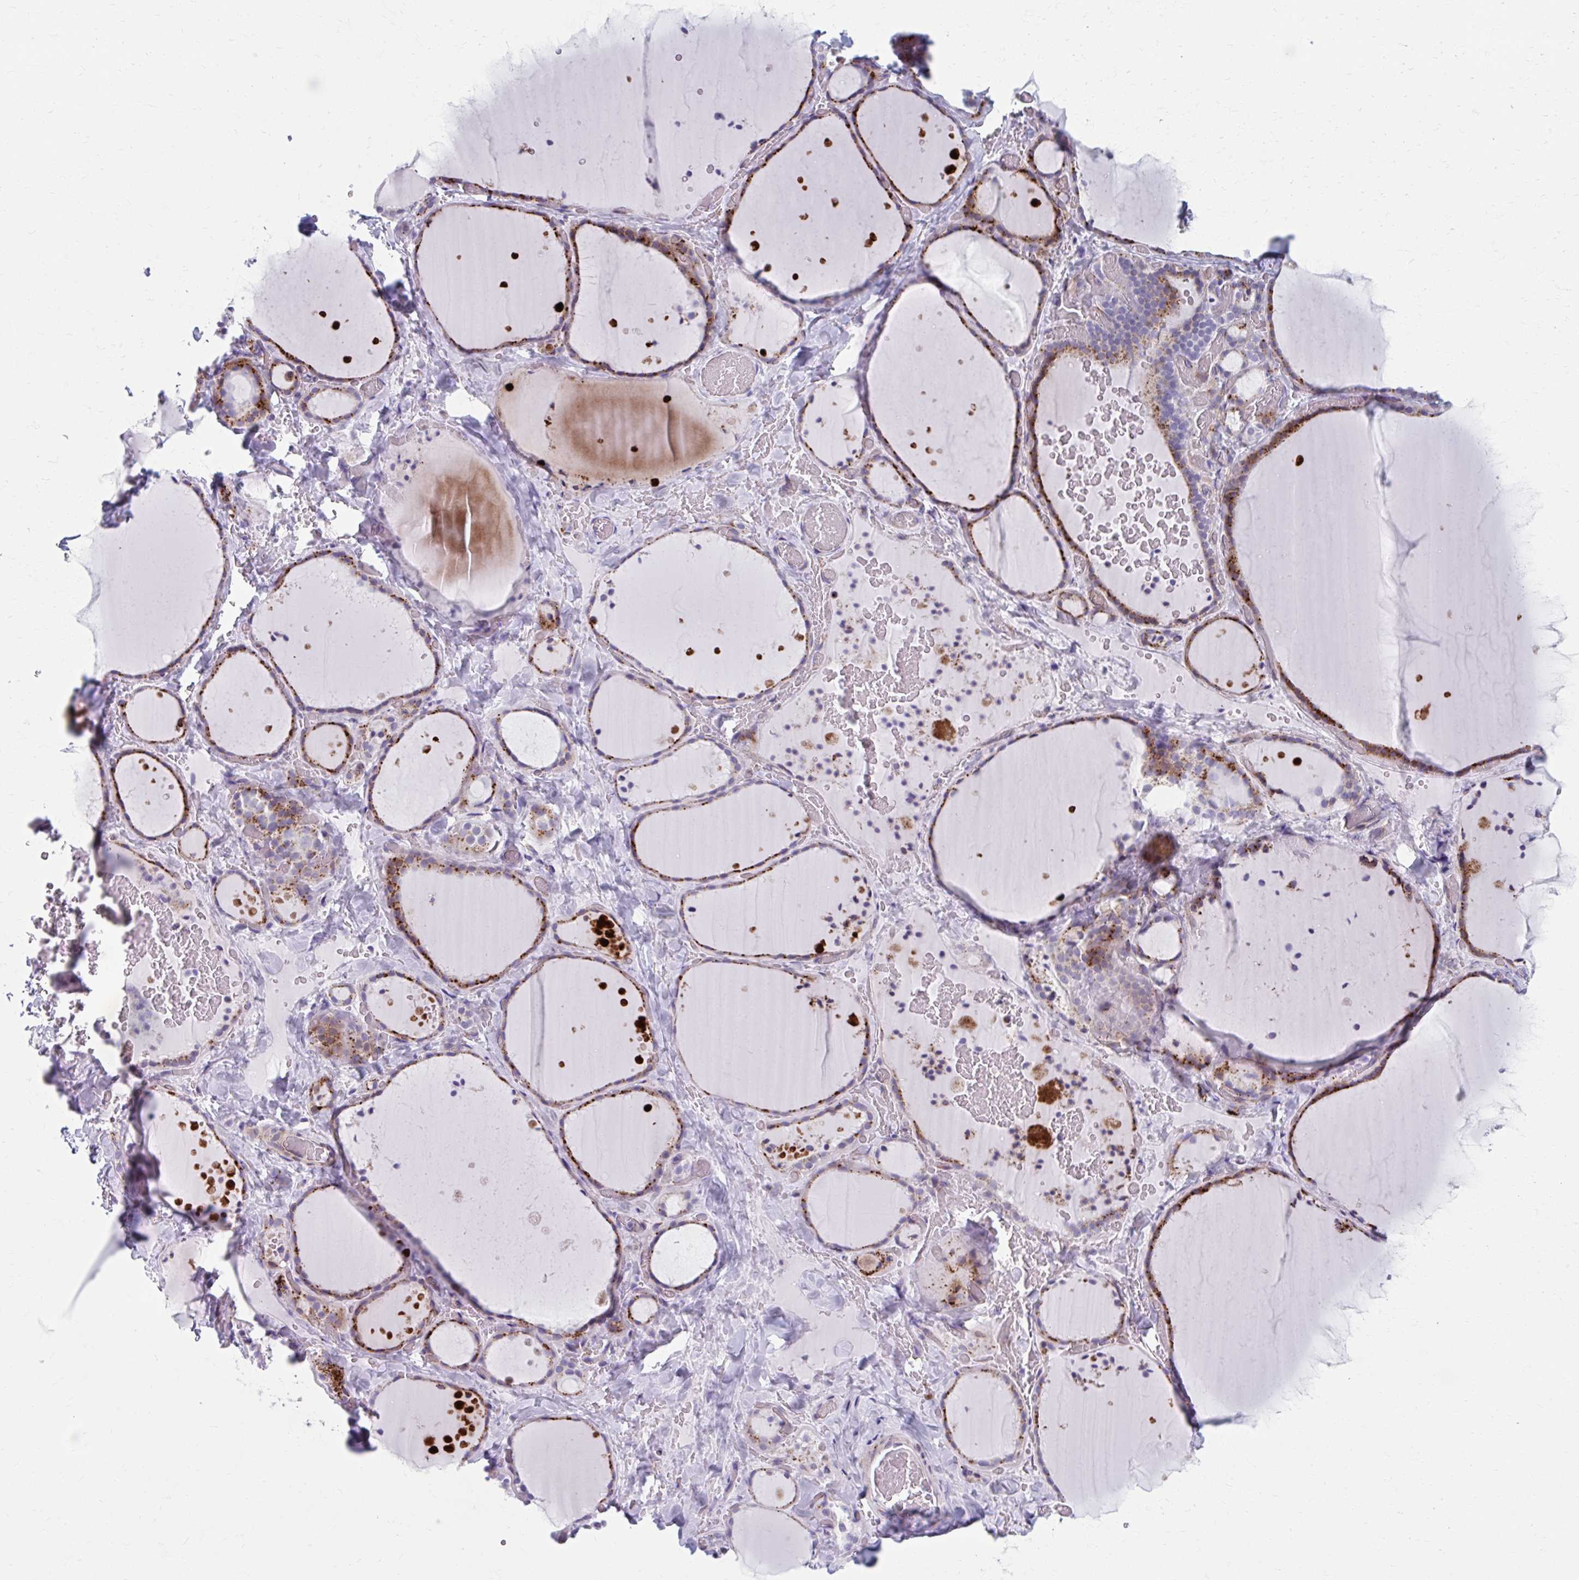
{"staining": {"intensity": "strong", "quantity": "25%-75%", "location": "cytoplasmic/membranous"}, "tissue": "thyroid gland", "cell_type": "Glandular cells", "image_type": "normal", "snomed": [{"axis": "morphology", "description": "Normal tissue, NOS"}, {"axis": "topography", "description": "Thyroid gland"}], "caption": "IHC photomicrograph of unremarkable thyroid gland stained for a protein (brown), which shows high levels of strong cytoplasmic/membranous staining in approximately 25%-75% of glandular cells.", "gene": "OLFM2", "patient": {"sex": "female", "age": 36}}